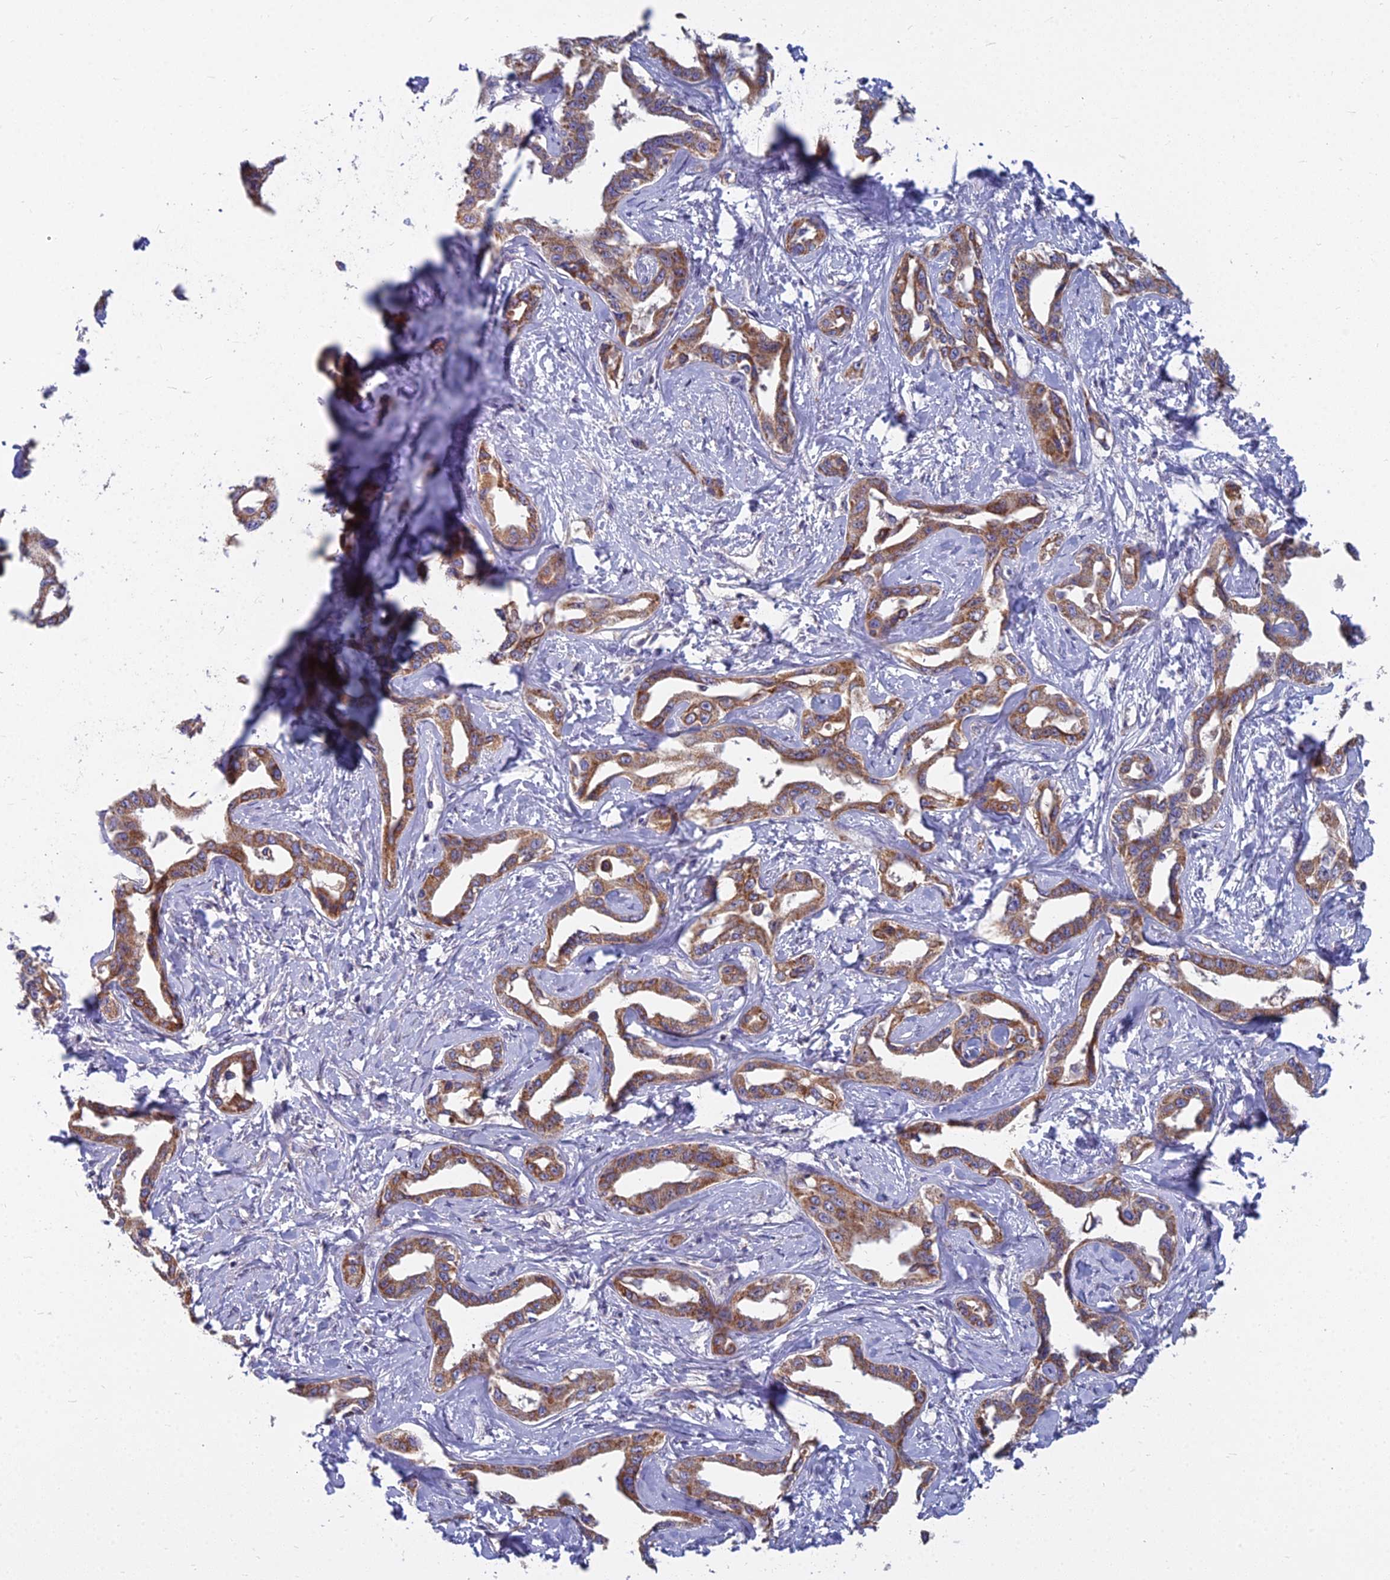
{"staining": {"intensity": "moderate", "quantity": ">75%", "location": "cytoplasmic/membranous"}, "tissue": "liver cancer", "cell_type": "Tumor cells", "image_type": "cancer", "snomed": [{"axis": "morphology", "description": "Cholangiocarcinoma"}, {"axis": "topography", "description": "Liver"}], "caption": "Protein analysis of liver cancer tissue shows moderate cytoplasmic/membranous staining in about >75% of tumor cells.", "gene": "COX20", "patient": {"sex": "male", "age": 59}}